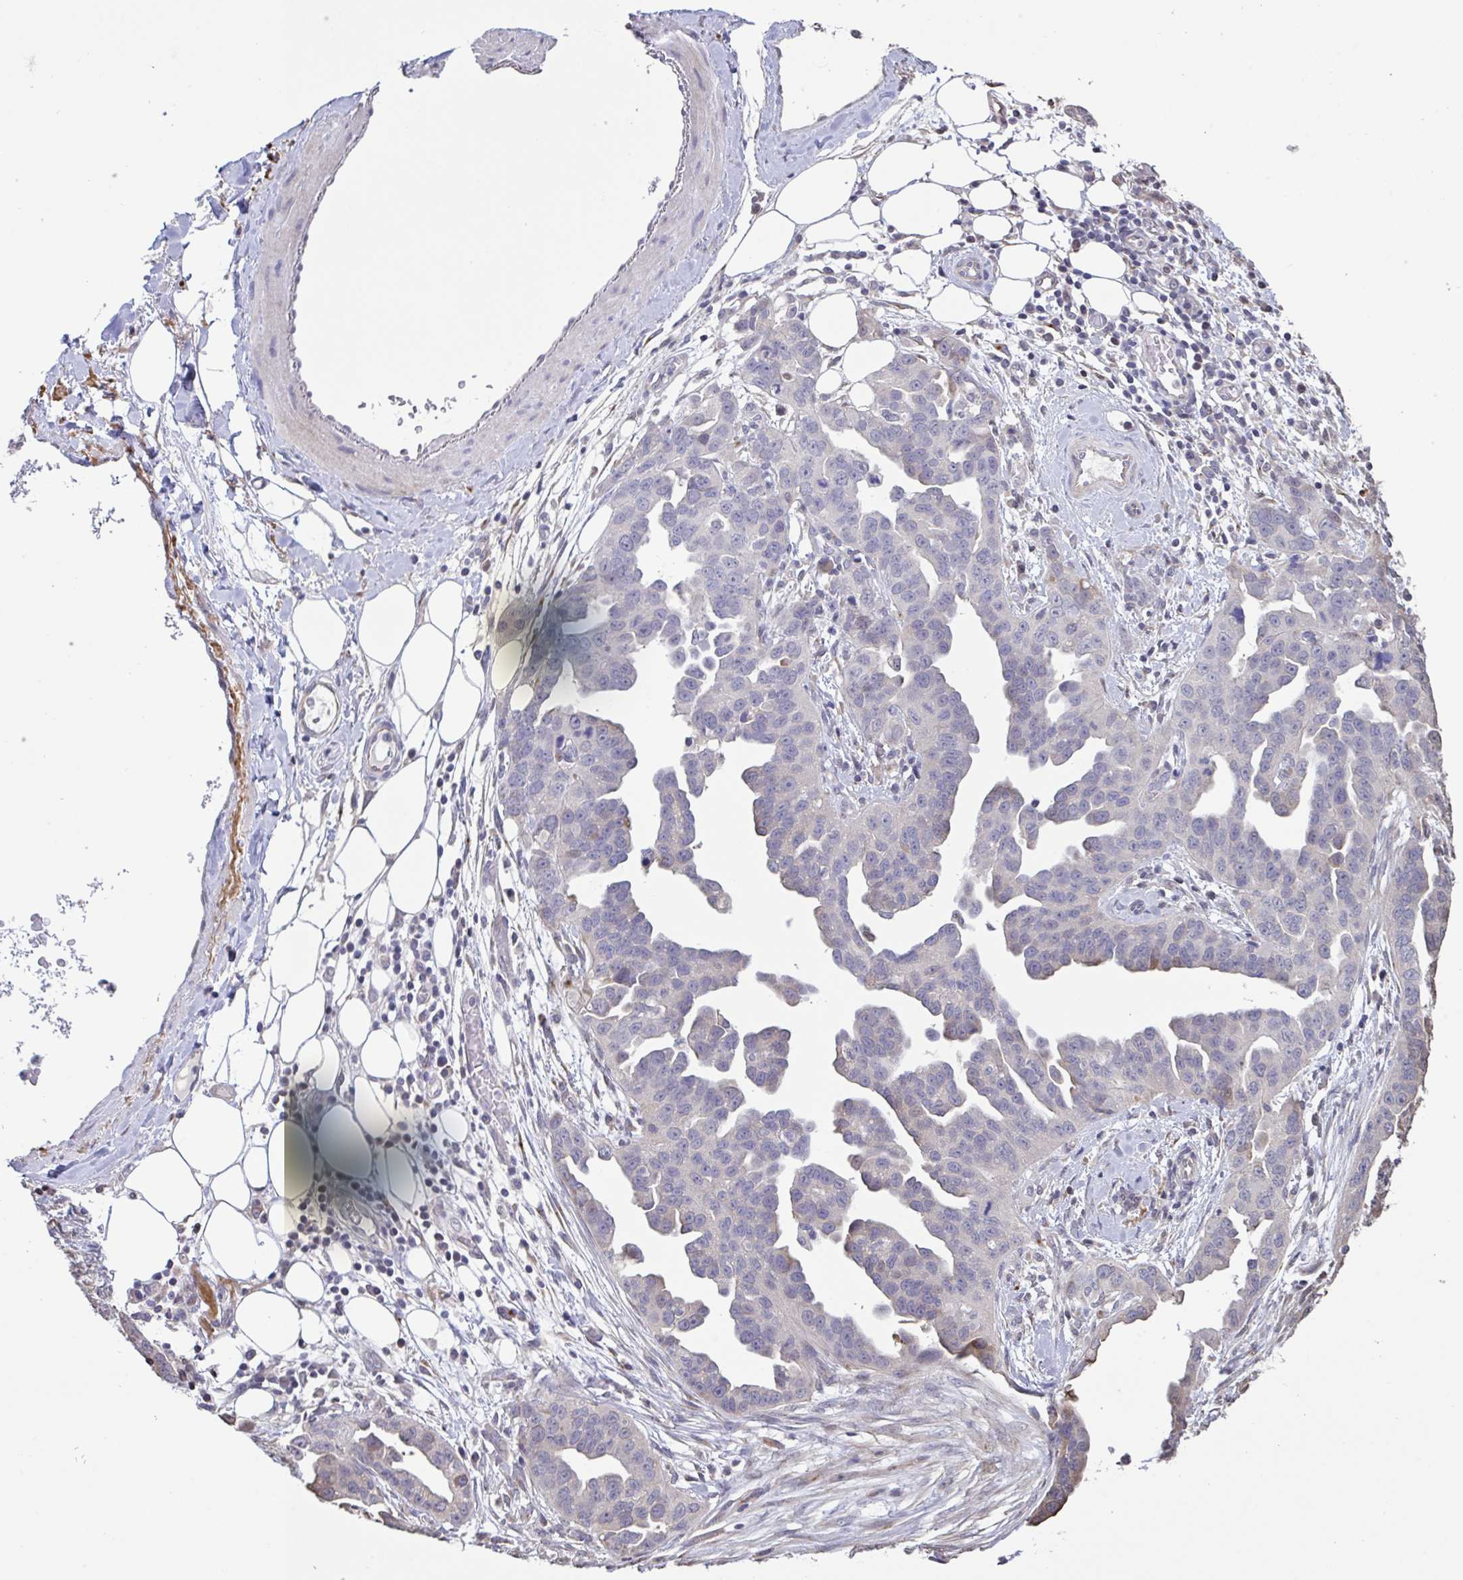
{"staining": {"intensity": "negative", "quantity": "none", "location": "none"}, "tissue": "ovarian cancer", "cell_type": "Tumor cells", "image_type": "cancer", "snomed": [{"axis": "morphology", "description": "Cystadenocarcinoma, serous, NOS"}, {"axis": "topography", "description": "Ovary"}], "caption": "DAB (3,3'-diaminobenzidine) immunohistochemical staining of ovarian serous cystadenocarcinoma reveals no significant staining in tumor cells. (DAB (3,3'-diaminobenzidine) IHC, high magnification).", "gene": "MRGPRX2", "patient": {"sex": "female", "age": 75}}